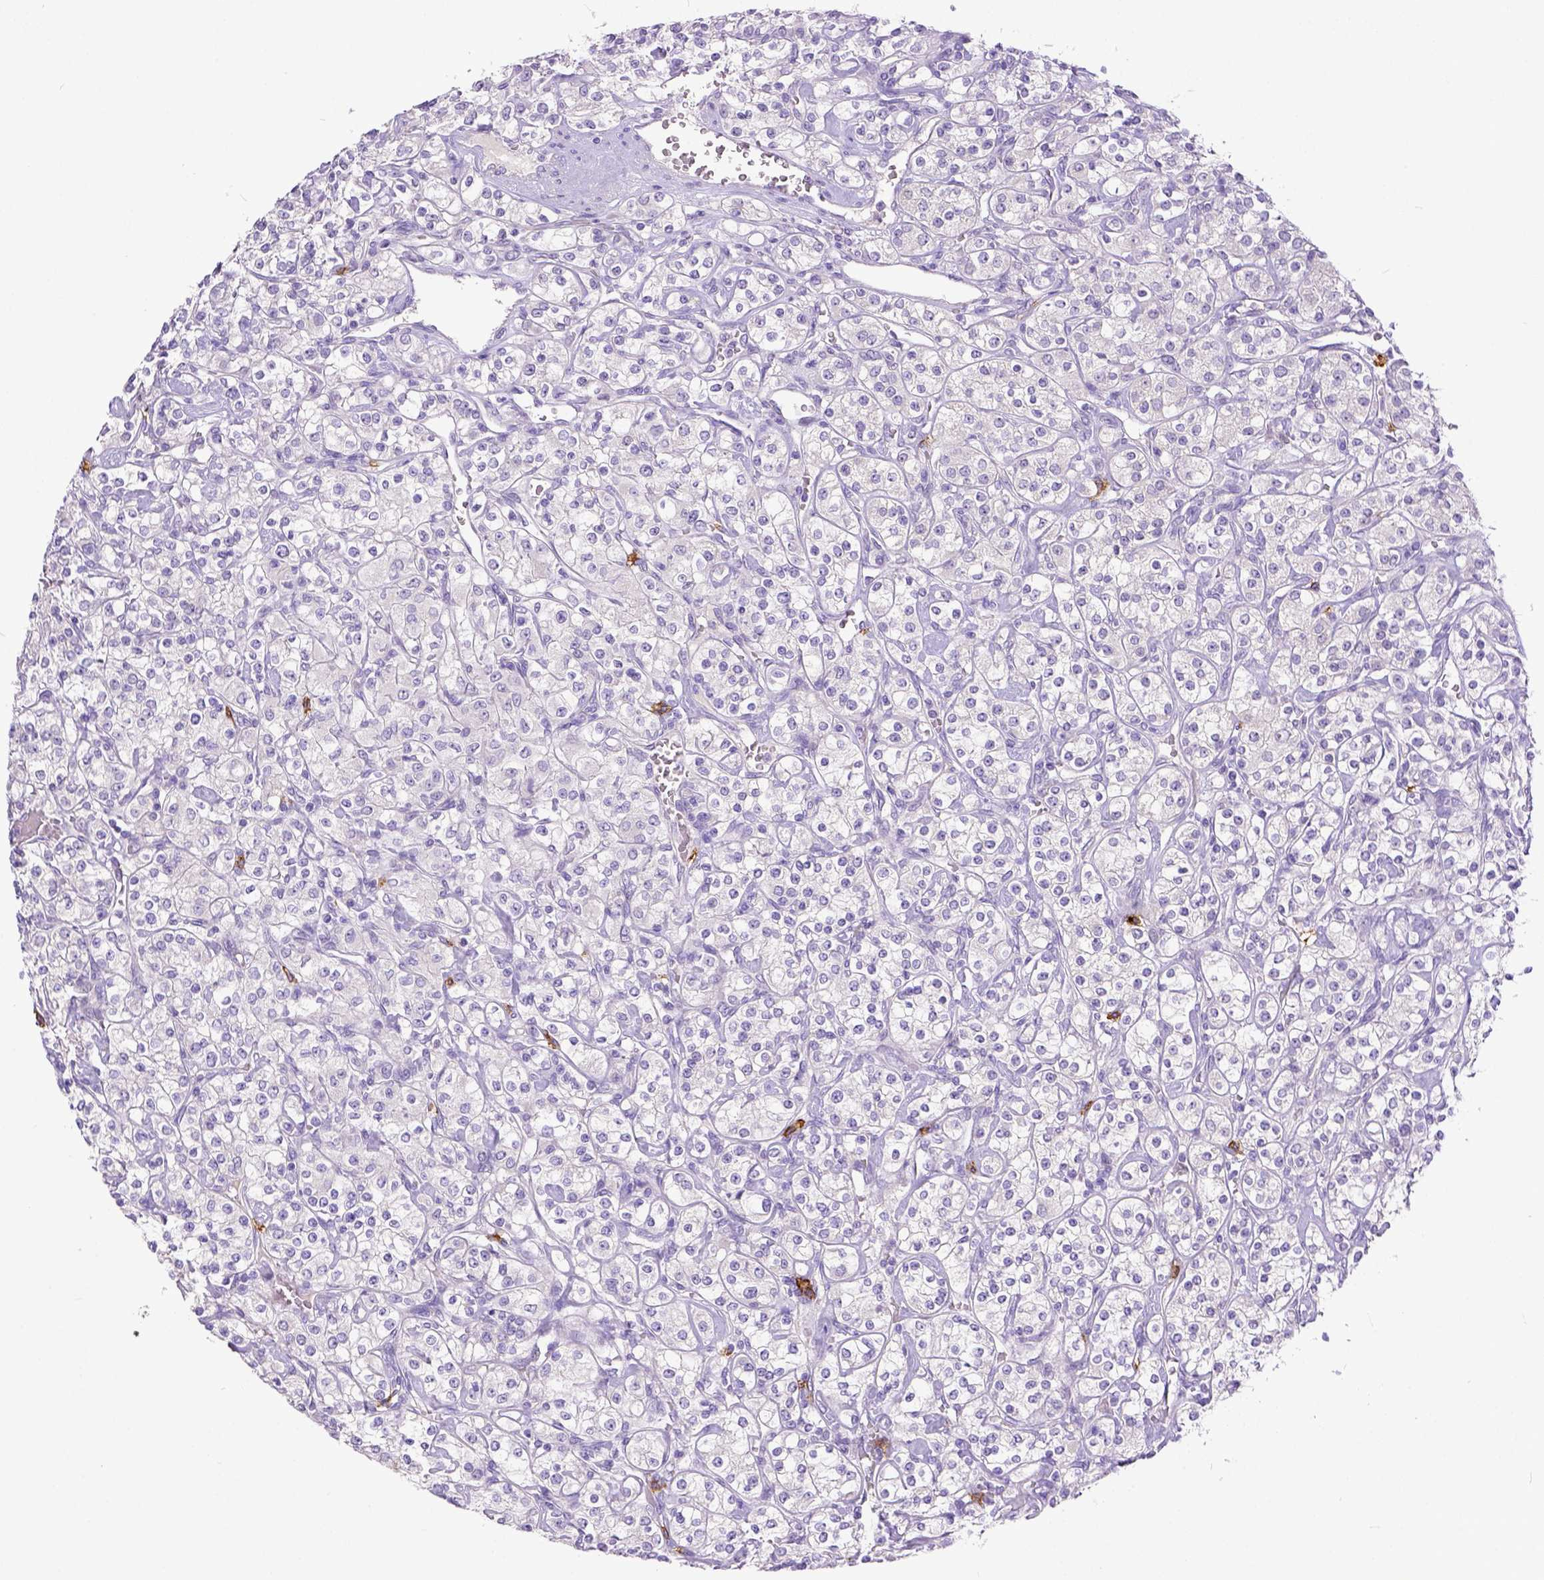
{"staining": {"intensity": "negative", "quantity": "none", "location": "none"}, "tissue": "renal cancer", "cell_type": "Tumor cells", "image_type": "cancer", "snomed": [{"axis": "morphology", "description": "Adenocarcinoma, NOS"}, {"axis": "topography", "description": "Kidney"}], "caption": "The immunohistochemistry (IHC) image has no significant expression in tumor cells of renal cancer tissue.", "gene": "KIT", "patient": {"sex": "male", "age": 77}}